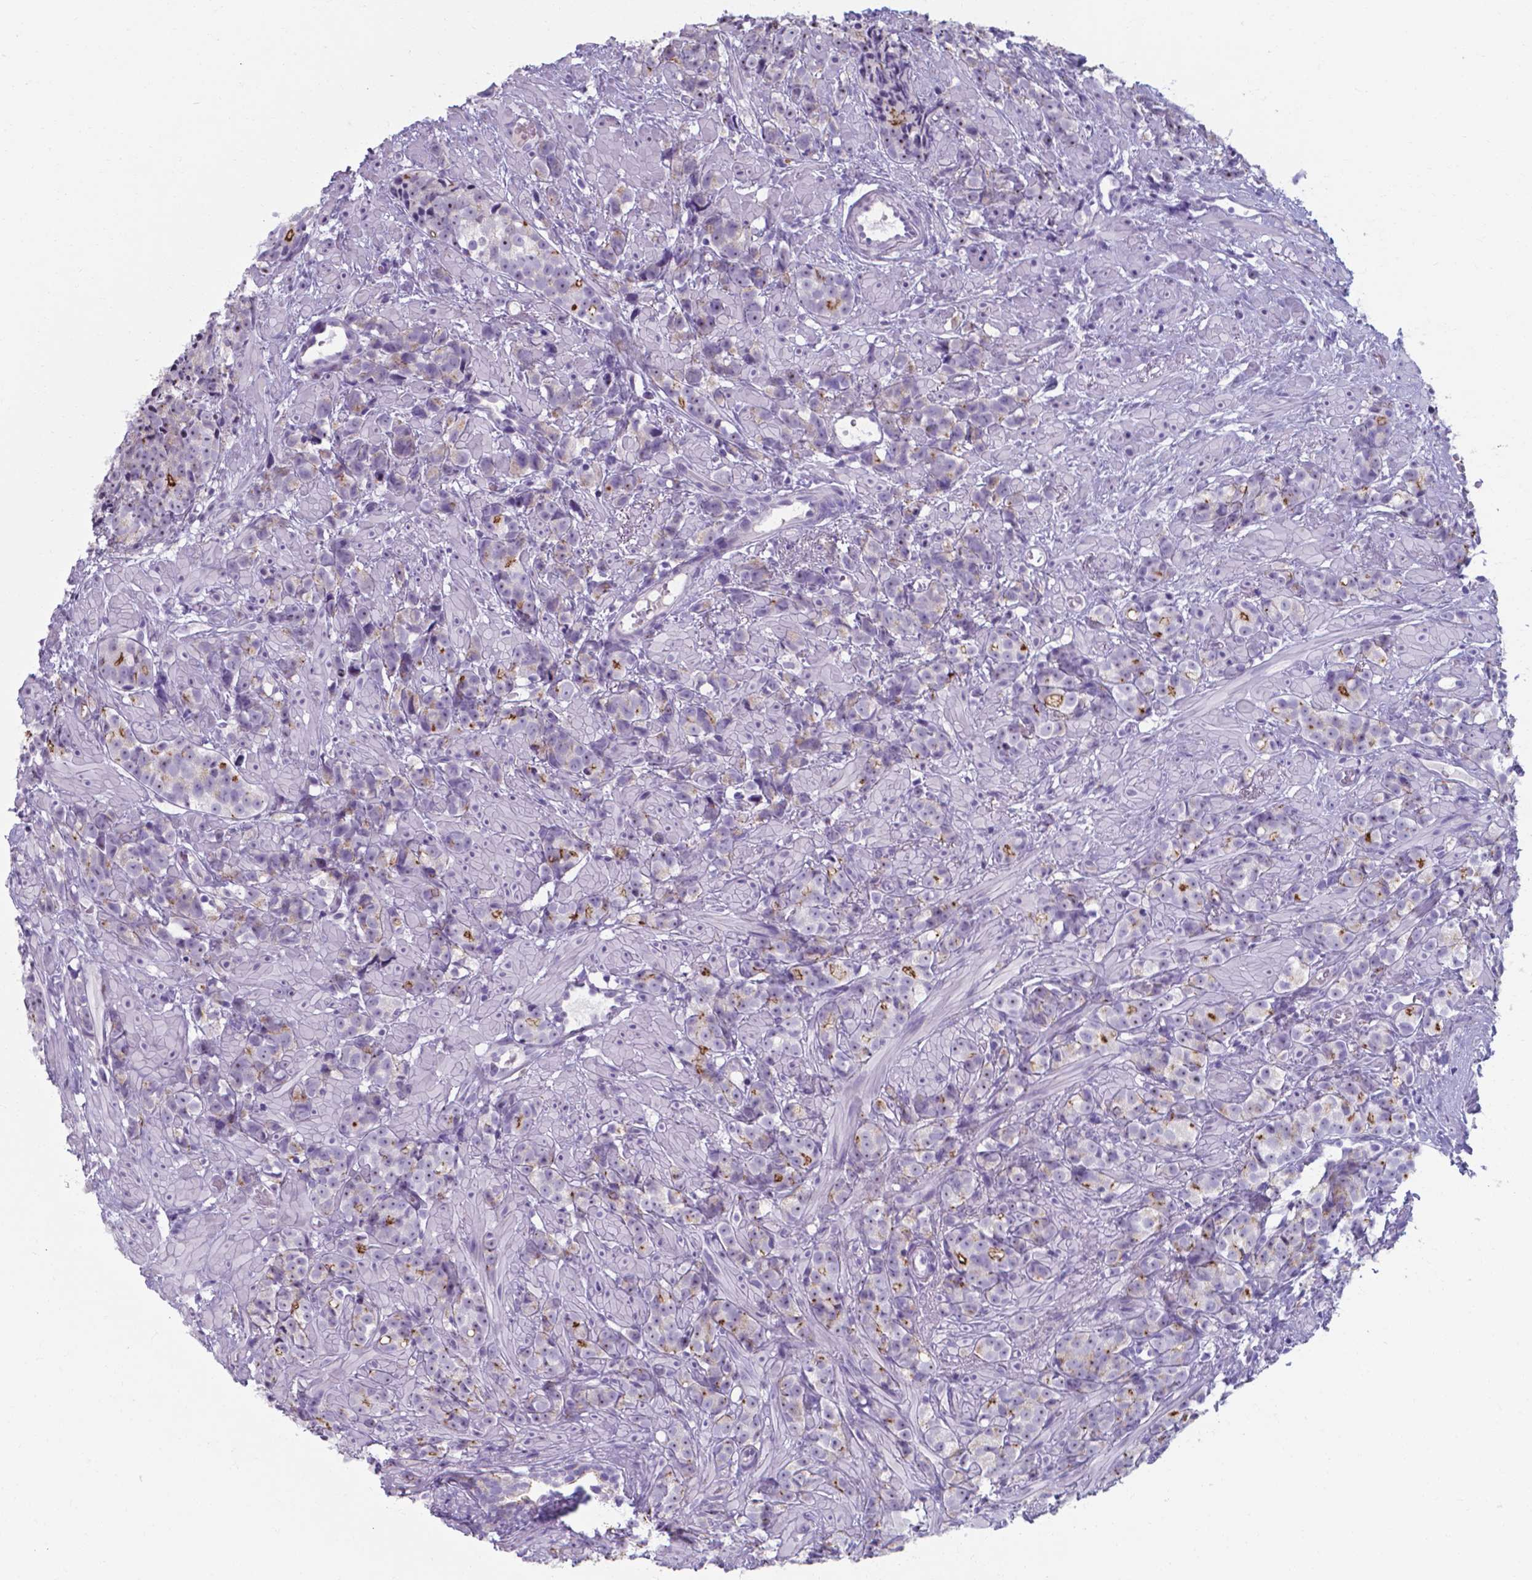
{"staining": {"intensity": "strong", "quantity": "25%-75%", "location": "cytoplasmic/membranous"}, "tissue": "prostate cancer", "cell_type": "Tumor cells", "image_type": "cancer", "snomed": [{"axis": "morphology", "description": "Adenocarcinoma, High grade"}, {"axis": "topography", "description": "Prostate"}], "caption": "An IHC image of tumor tissue is shown. Protein staining in brown highlights strong cytoplasmic/membranous positivity in prostate cancer within tumor cells. Using DAB (brown) and hematoxylin (blue) stains, captured at high magnification using brightfield microscopy.", "gene": "AP5B1", "patient": {"sex": "male", "age": 81}}